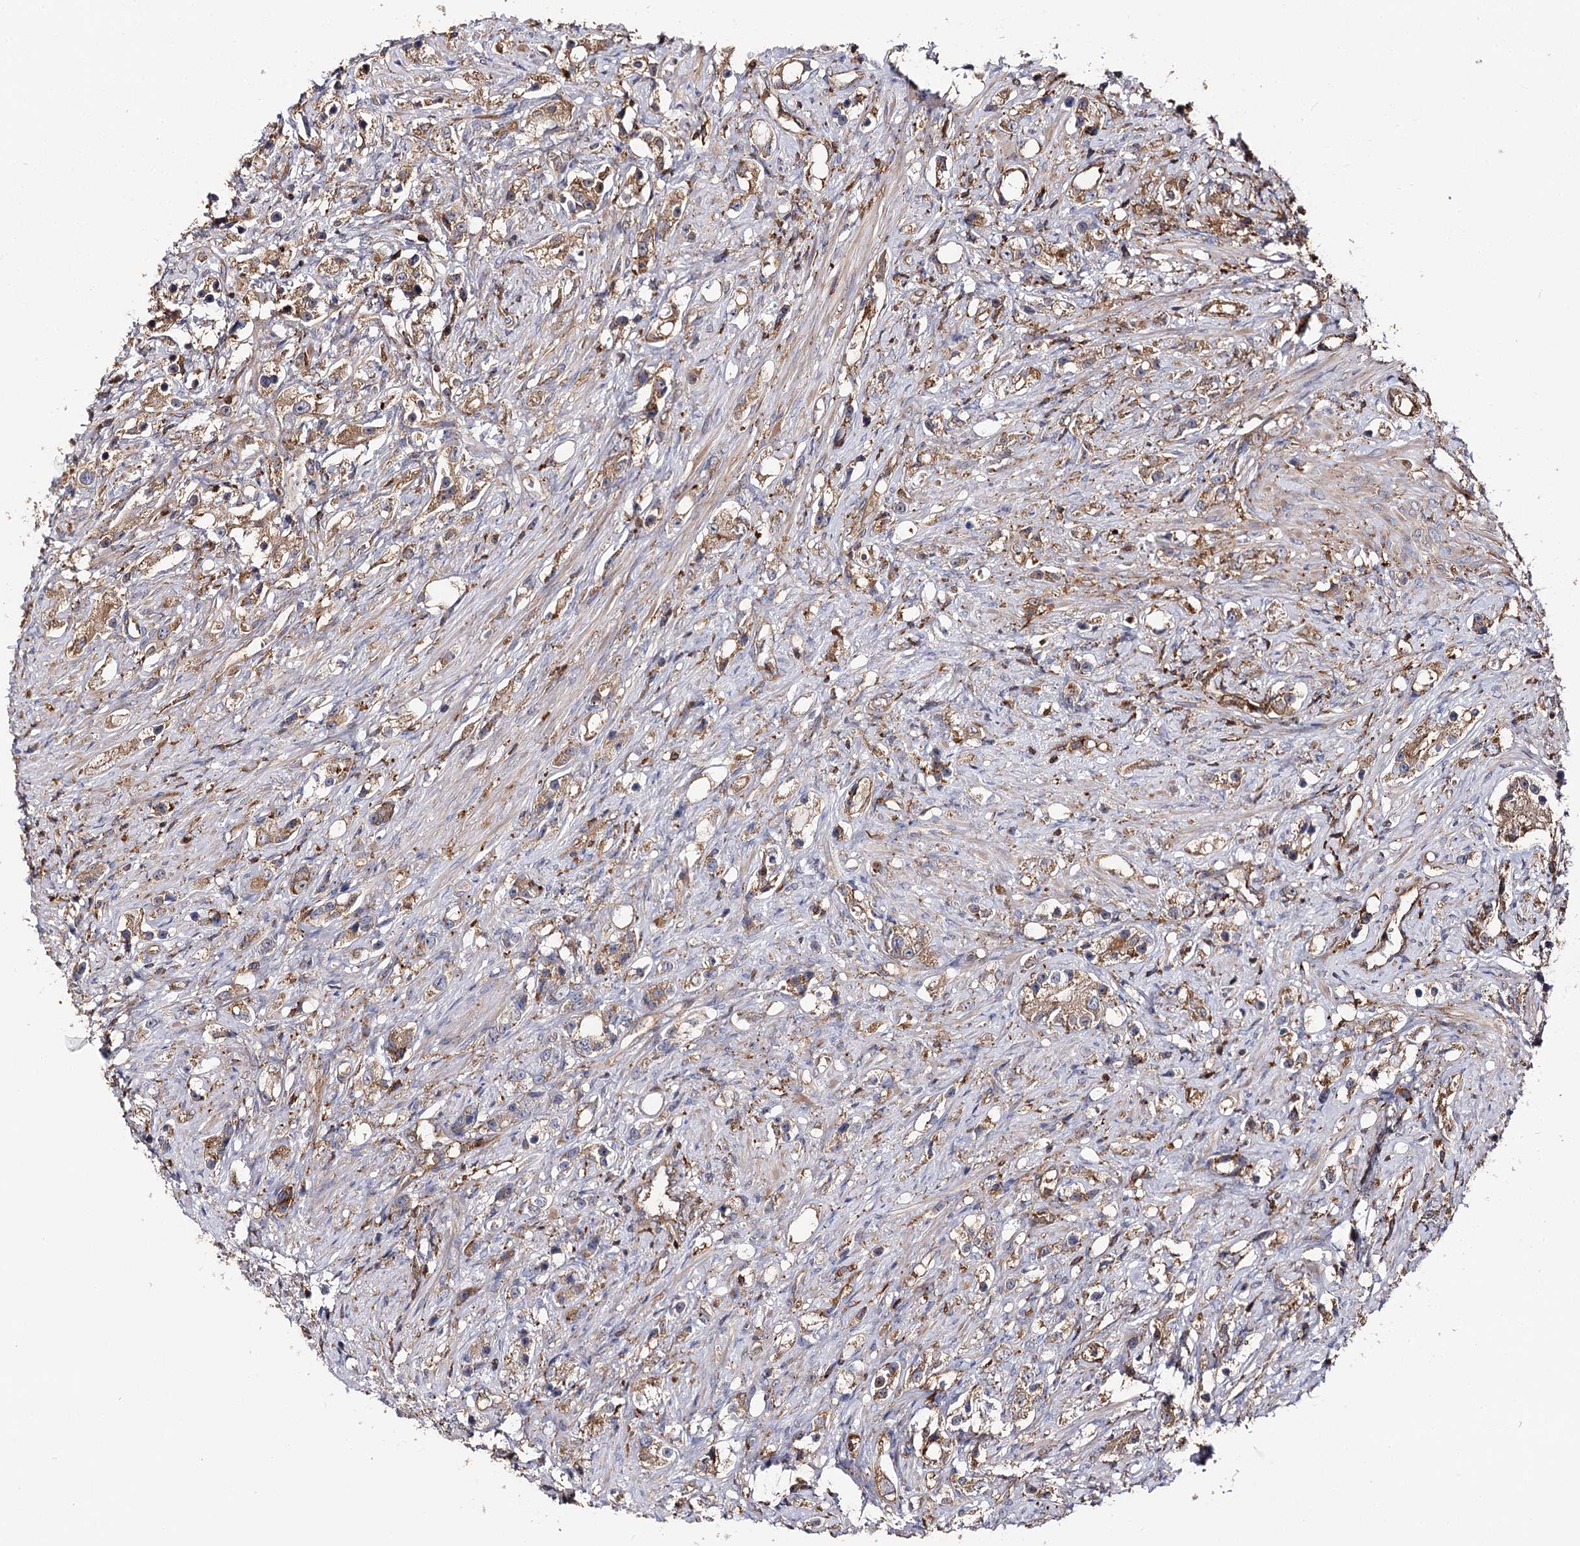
{"staining": {"intensity": "weak", "quantity": ">75%", "location": "cytoplasmic/membranous"}, "tissue": "prostate cancer", "cell_type": "Tumor cells", "image_type": "cancer", "snomed": [{"axis": "morphology", "description": "Adenocarcinoma, High grade"}, {"axis": "topography", "description": "Prostate"}], "caption": "The image exhibits staining of prostate cancer, revealing weak cytoplasmic/membranous protein positivity (brown color) within tumor cells.", "gene": "SEC24B", "patient": {"sex": "male", "age": 63}}